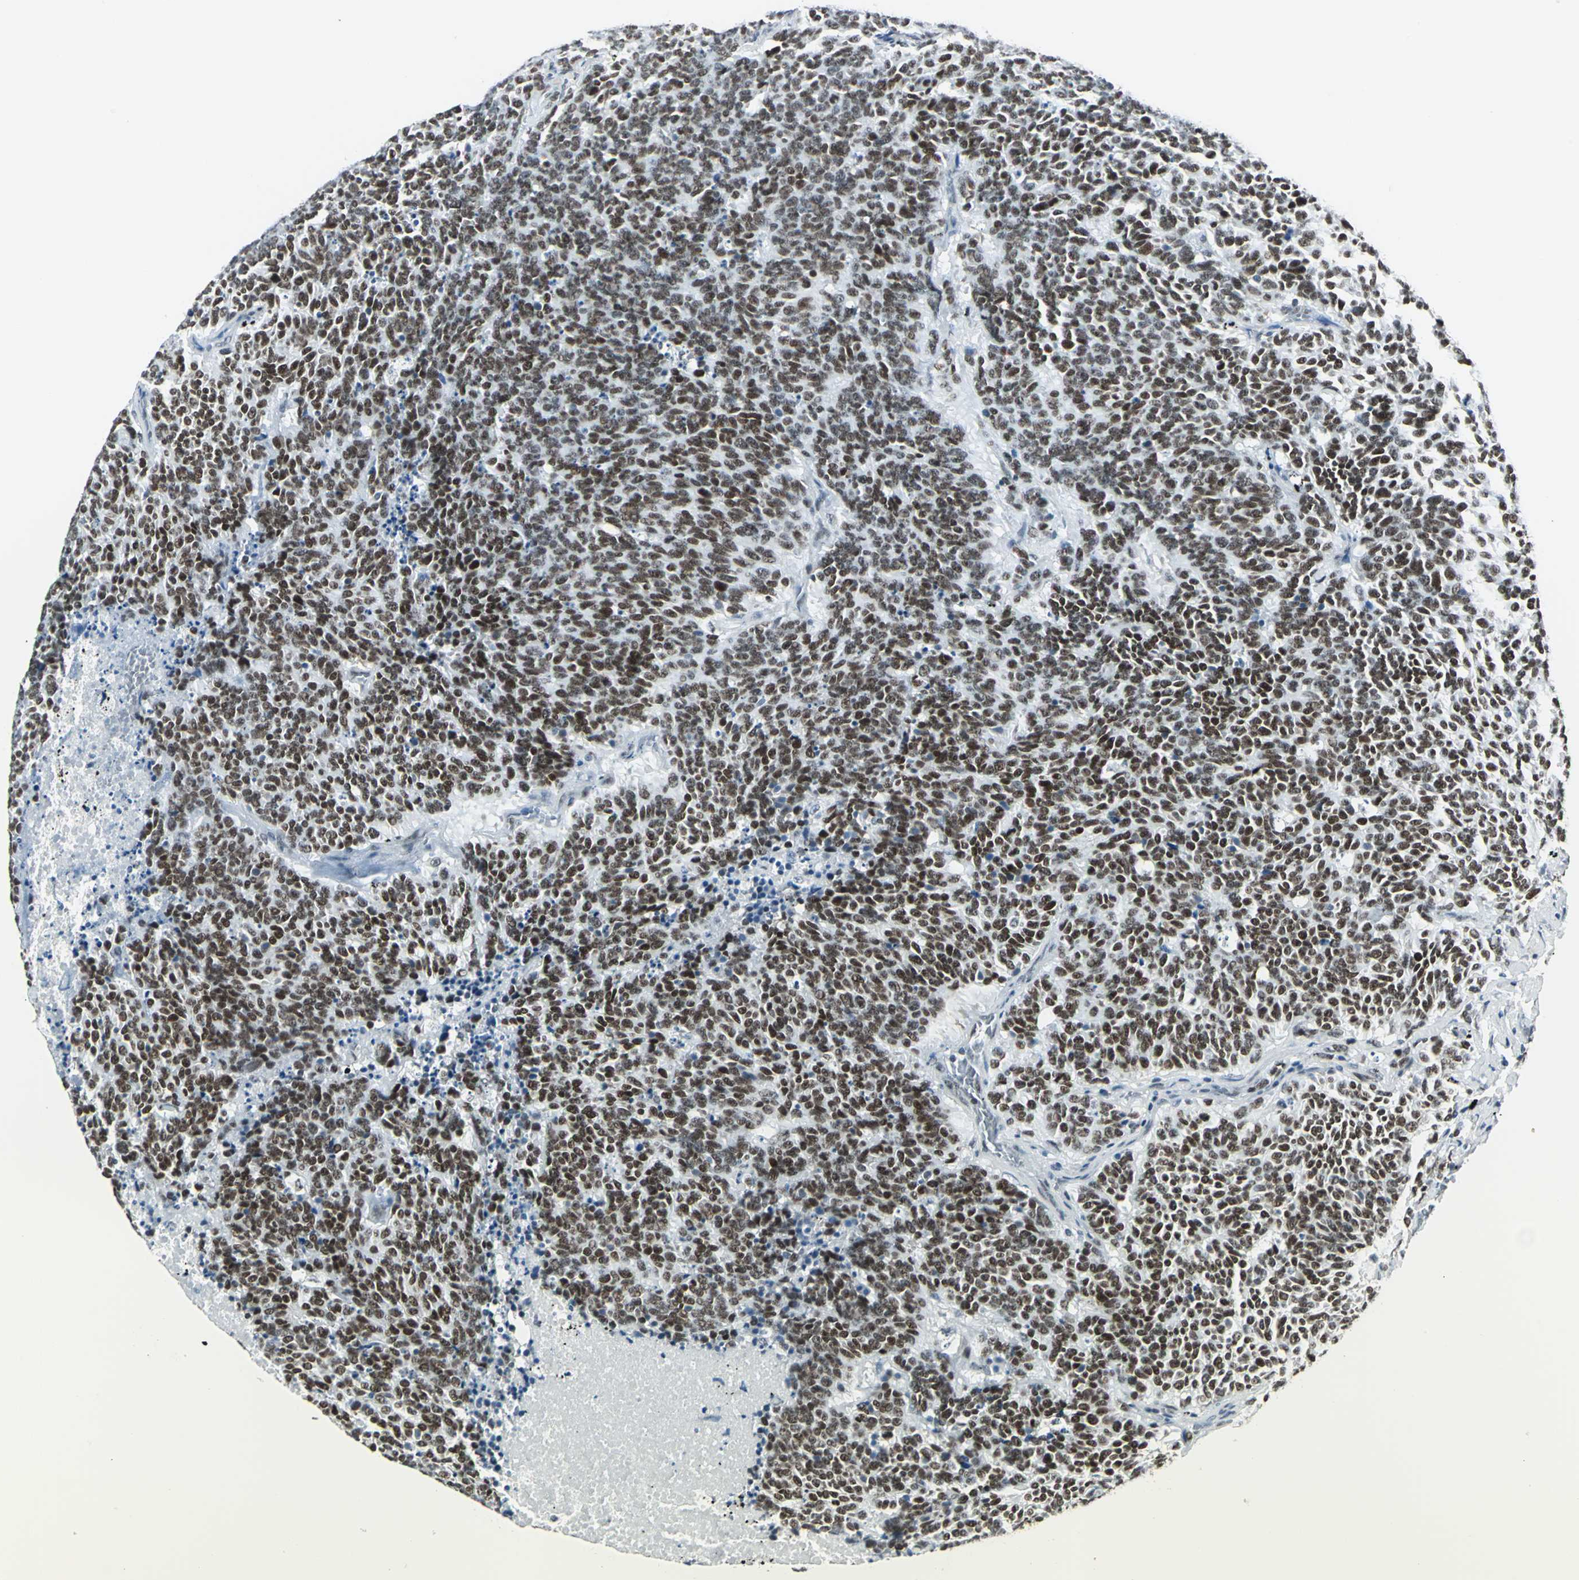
{"staining": {"intensity": "strong", "quantity": ">75%", "location": "nuclear"}, "tissue": "lung cancer", "cell_type": "Tumor cells", "image_type": "cancer", "snomed": [{"axis": "morphology", "description": "Neoplasm, malignant, NOS"}, {"axis": "topography", "description": "Lung"}], "caption": "An IHC photomicrograph of tumor tissue is shown. Protein staining in brown labels strong nuclear positivity in lung cancer within tumor cells.", "gene": "ADNP", "patient": {"sex": "female", "age": 58}}